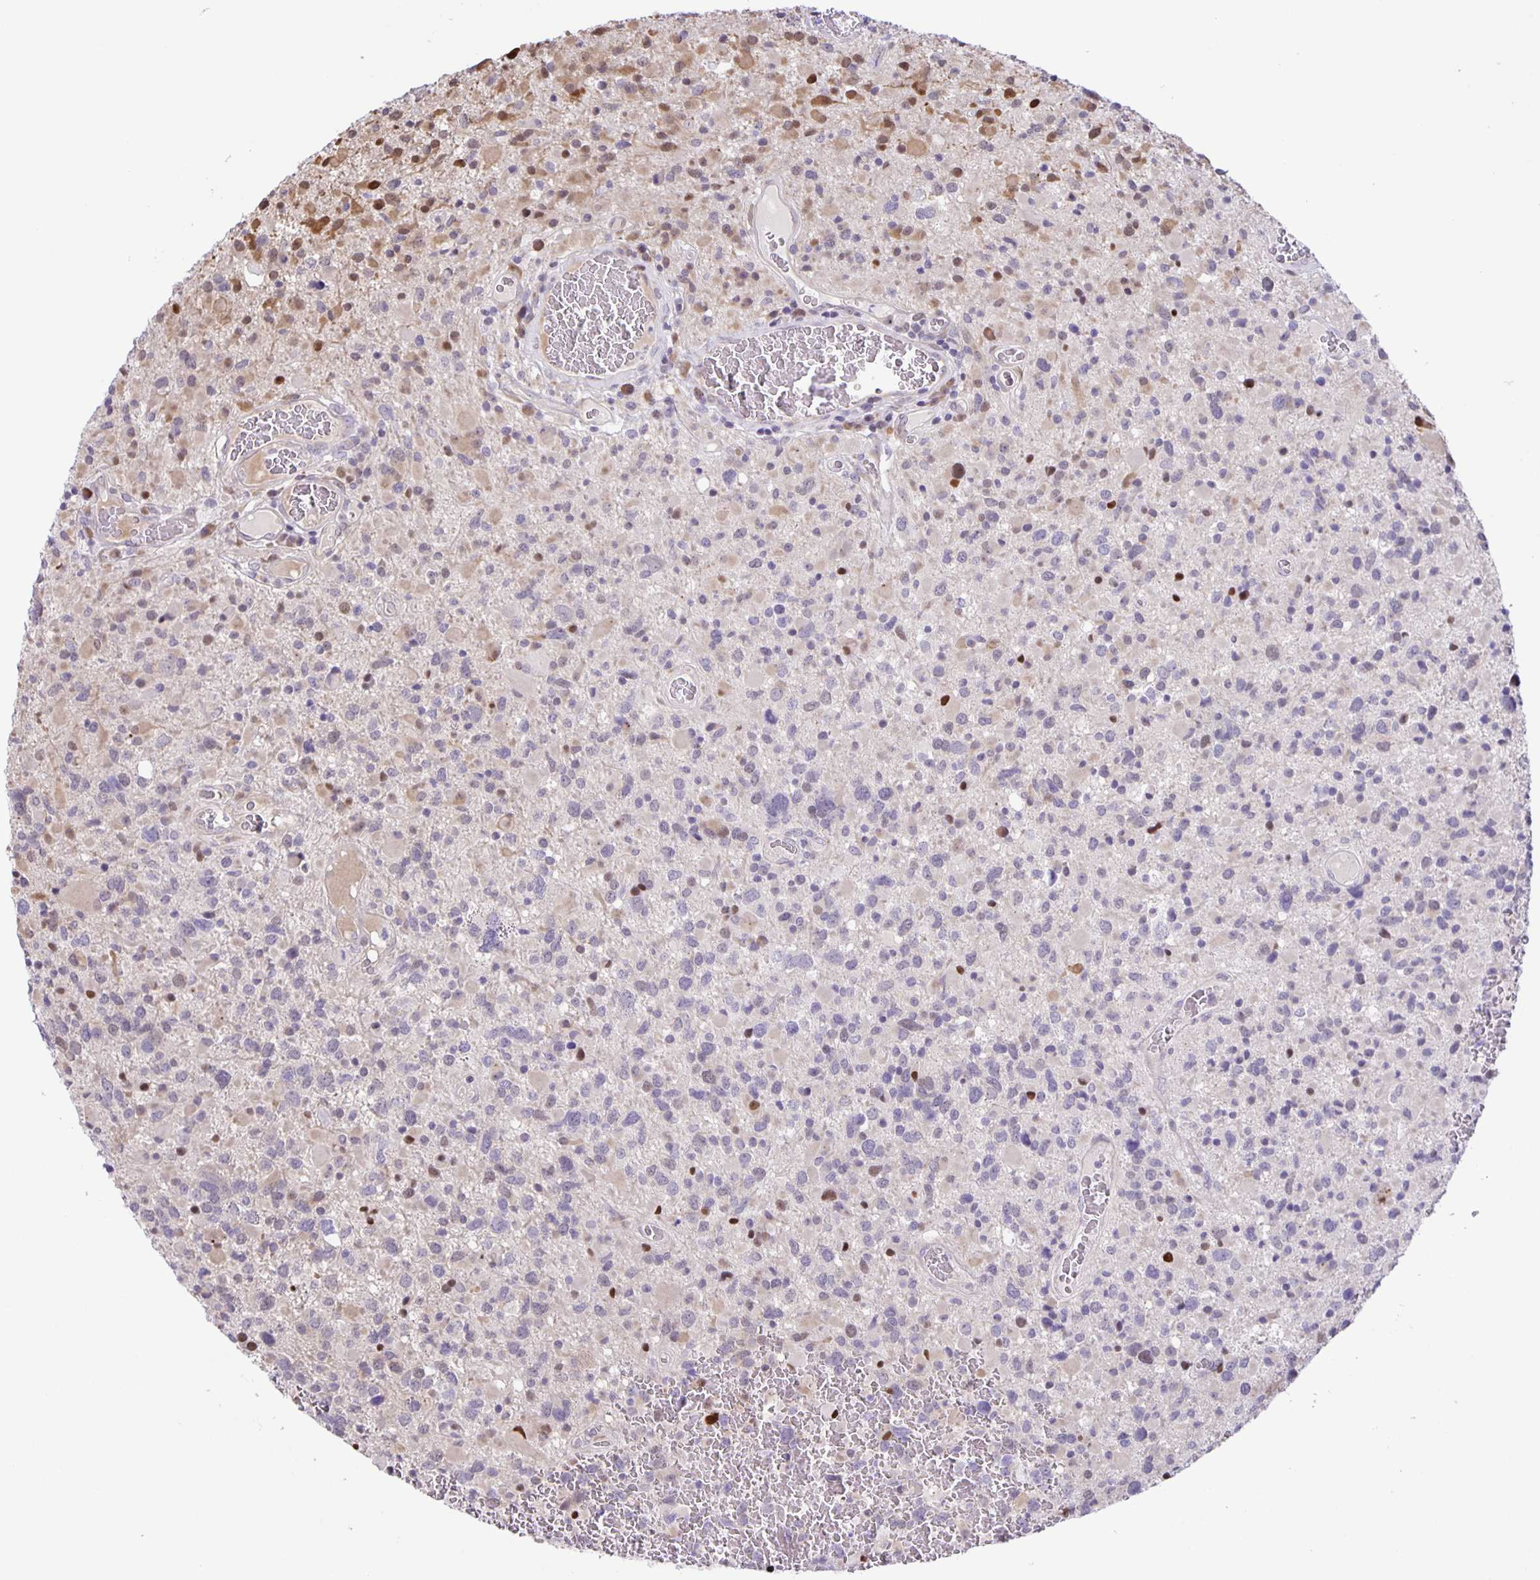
{"staining": {"intensity": "negative", "quantity": "none", "location": "none"}, "tissue": "glioma", "cell_type": "Tumor cells", "image_type": "cancer", "snomed": [{"axis": "morphology", "description": "Glioma, malignant, High grade"}, {"axis": "topography", "description": "Brain"}], "caption": "A high-resolution image shows immunohistochemistry (IHC) staining of glioma, which shows no significant staining in tumor cells.", "gene": "MAPK12", "patient": {"sex": "female", "age": 40}}